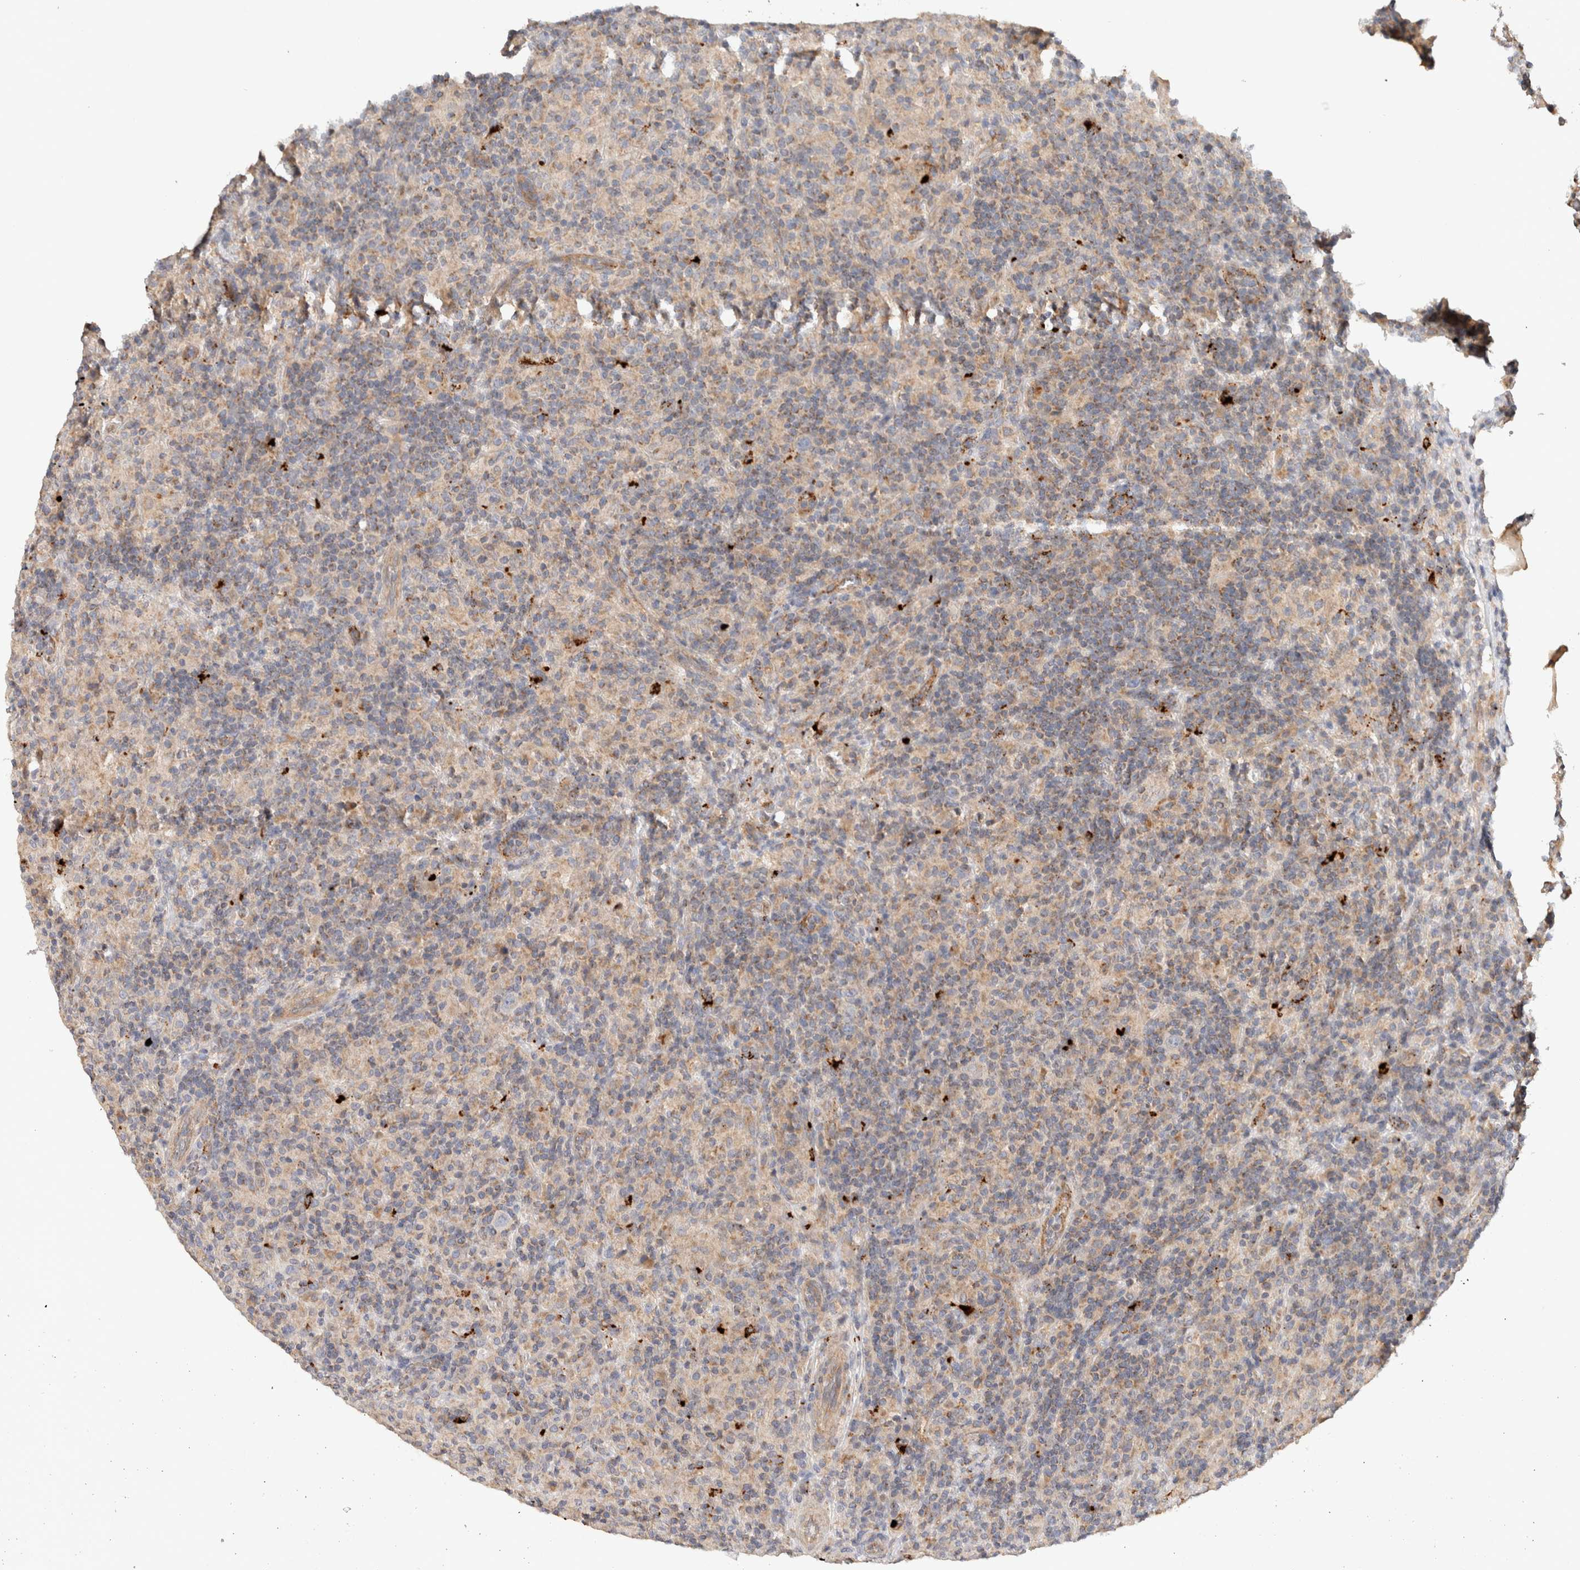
{"staining": {"intensity": "weak", "quantity": "<25%", "location": "cytoplasmic/membranous"}, "tissue": "lymphoma", "cell_type": "Tumor cells", "image_type": "cancer", "snomed": [{"axis": "morphology", "description": "Hodgkin's disease, NOS"}, {"axis": "topography", "description": "Lymph node"}], "caption": "IHC of lymphoma displays no expression in tumor cells.", "gene": "B3GNTL1", "patient": {"sex": "male", "age": 70}}